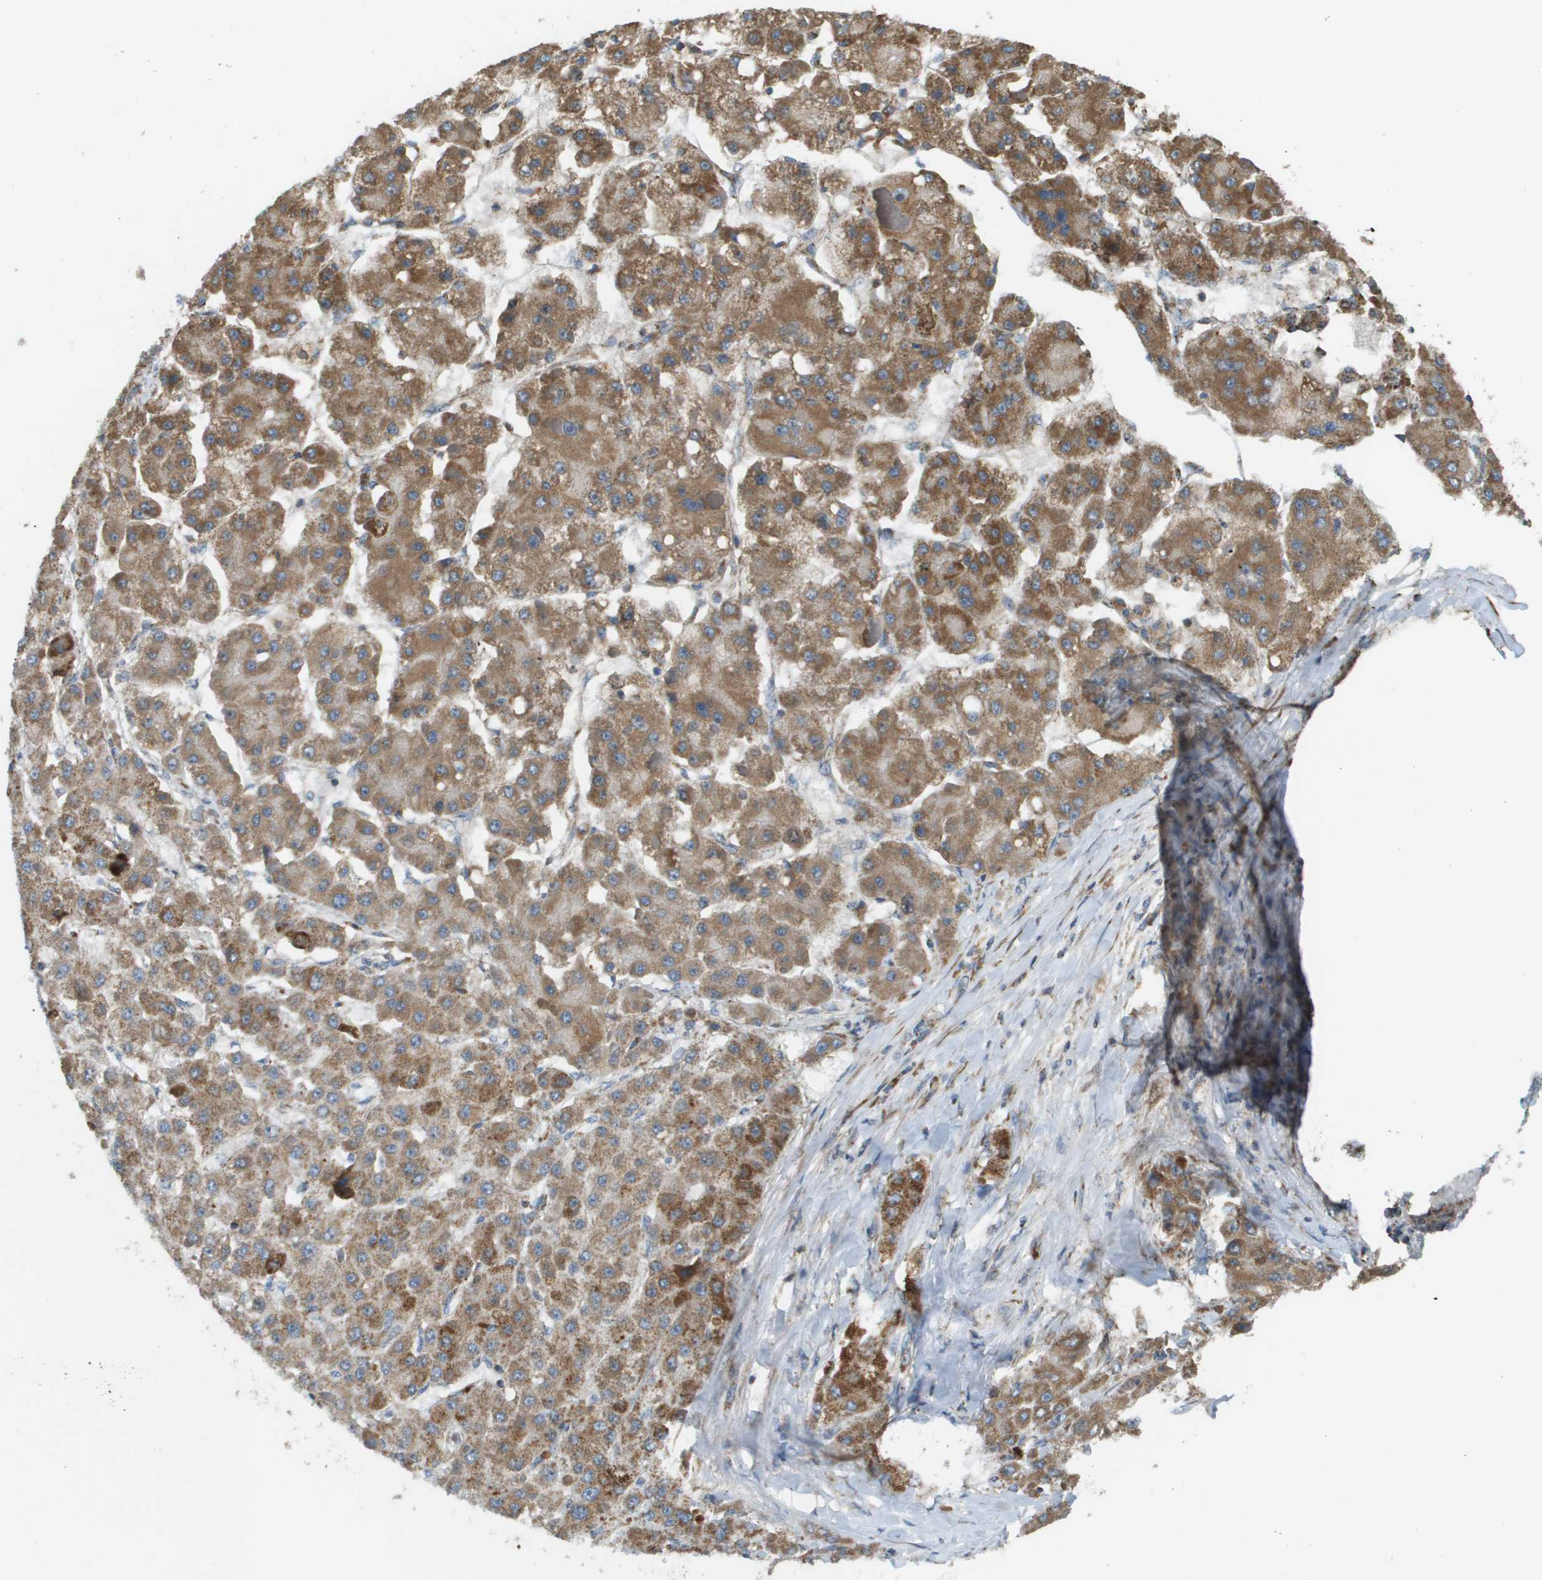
{"staining": {"intensity": "moderate", "quantity": ">75%", "location": "cytoplasmic/membranous"}, "tissue": "liver cancer", "cell_type": "Tumor cells", "image_type": "cancer", "snomed": [{"axis": "morphology", "description": "Carcinoma, Hepatocellular, NOS"}, {"axis": "topography", "description": "Liver"}], "caption": "IHC of human liver hepatocellular carcinoma displays medium levels of moderate cytoplasmic/membranous staining in approximately >75% of tumor cells.", "gene": "NRK", "patient": {"sex": "female", "age": 73}}